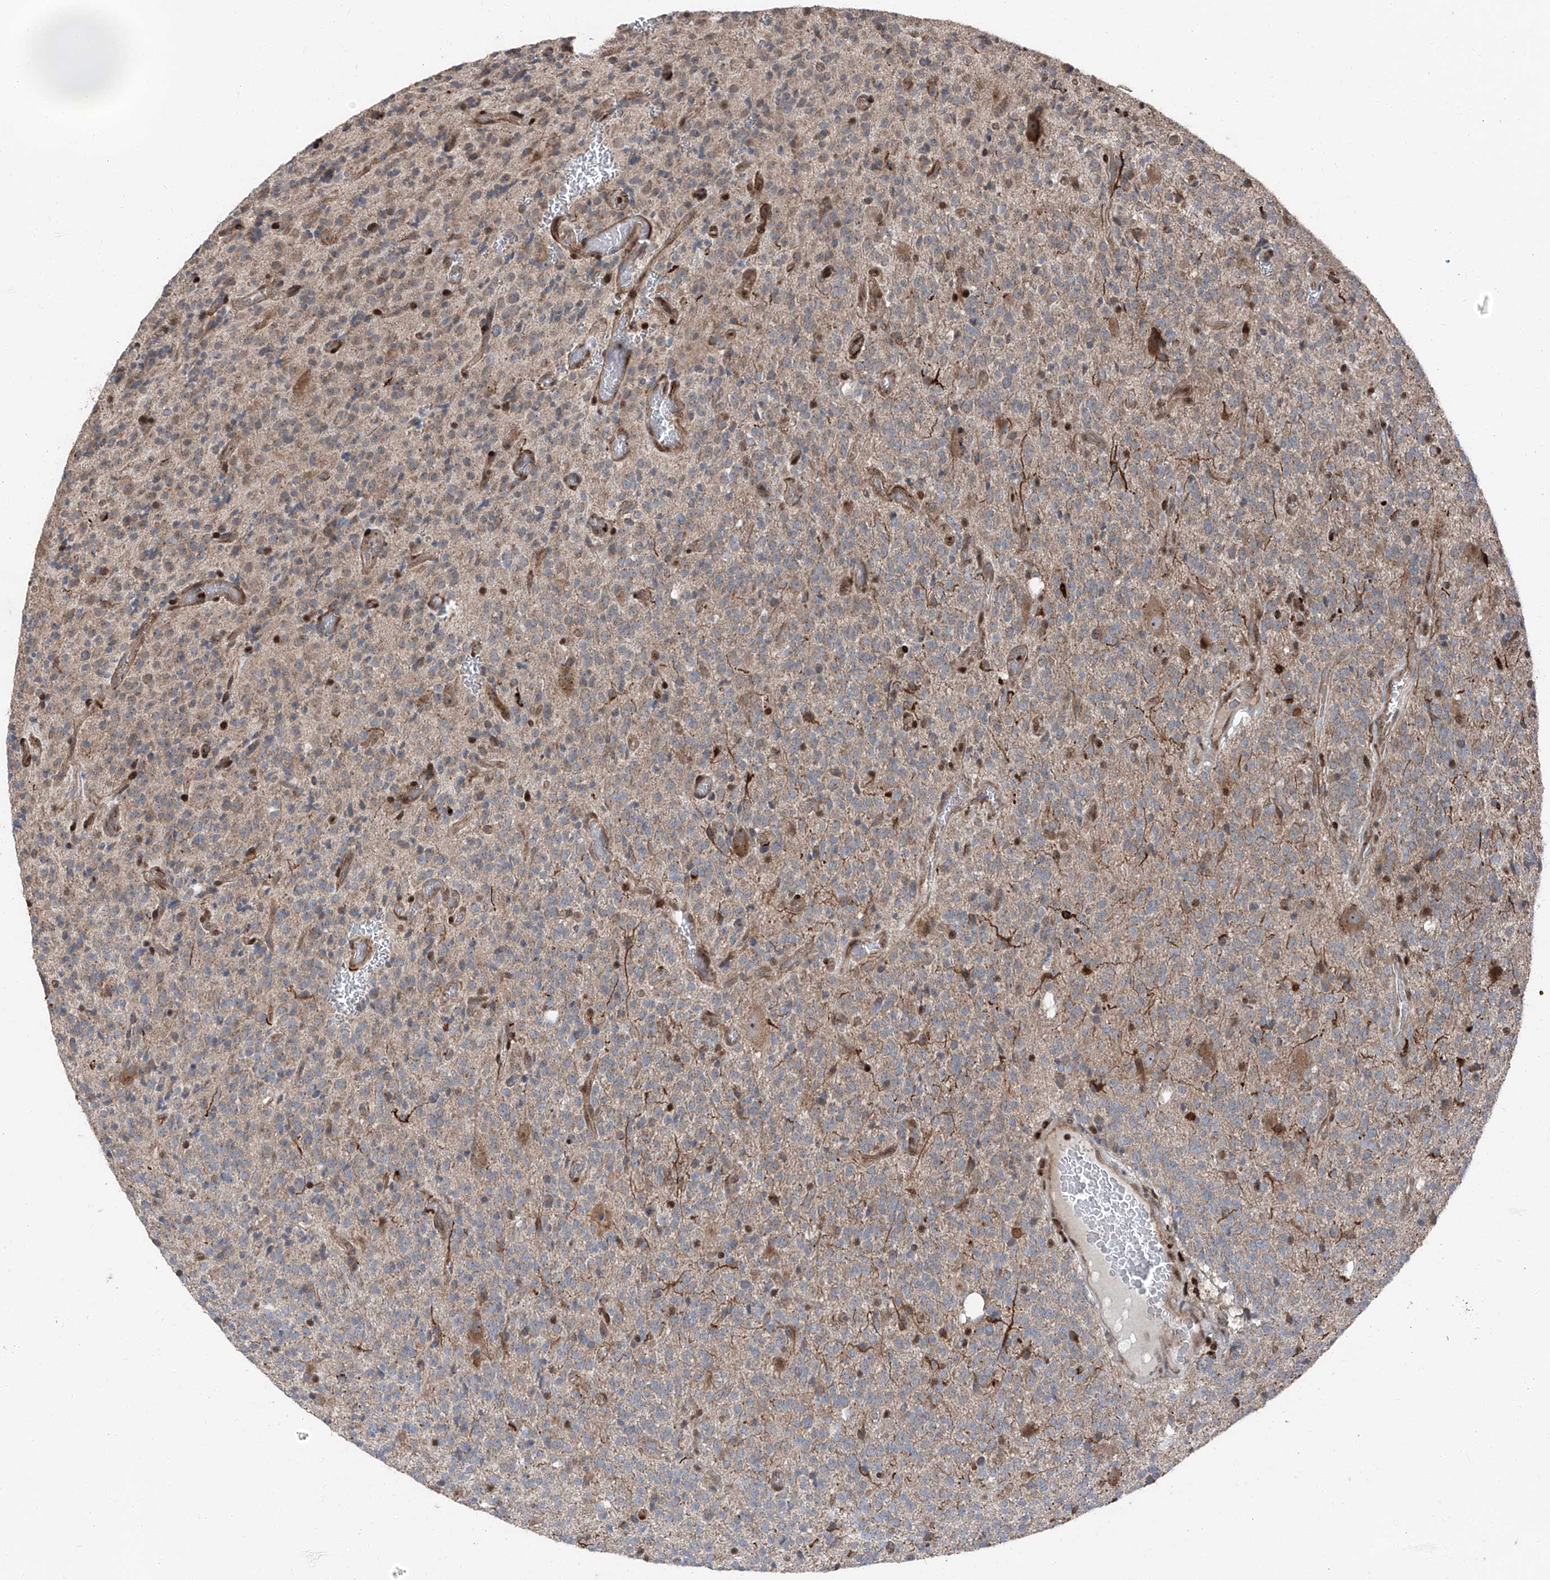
{"staining": {"intensity": "weak", "quantity": "25%-75%", "location": "cytoplasmic/membranous"}, "tissue": "glioma", "cell_type": "Tumor cells", "image_type": "cancer", "snomed": [{"axis": "morphology", "description": "Glioma, malignant, High grade"}, {"axis": "topography", "description": "Brain"}], "caption": "IHC of human high-grade glioma (malignant) exhibits low levels of weak cytoplasmic/membranous staining in approximately 25%-75% of tumor cells. (IHC, brightfield microscopy, high magnification).", "gene": "FKBP5", "patient": {"sex": "male", "age": 34}}